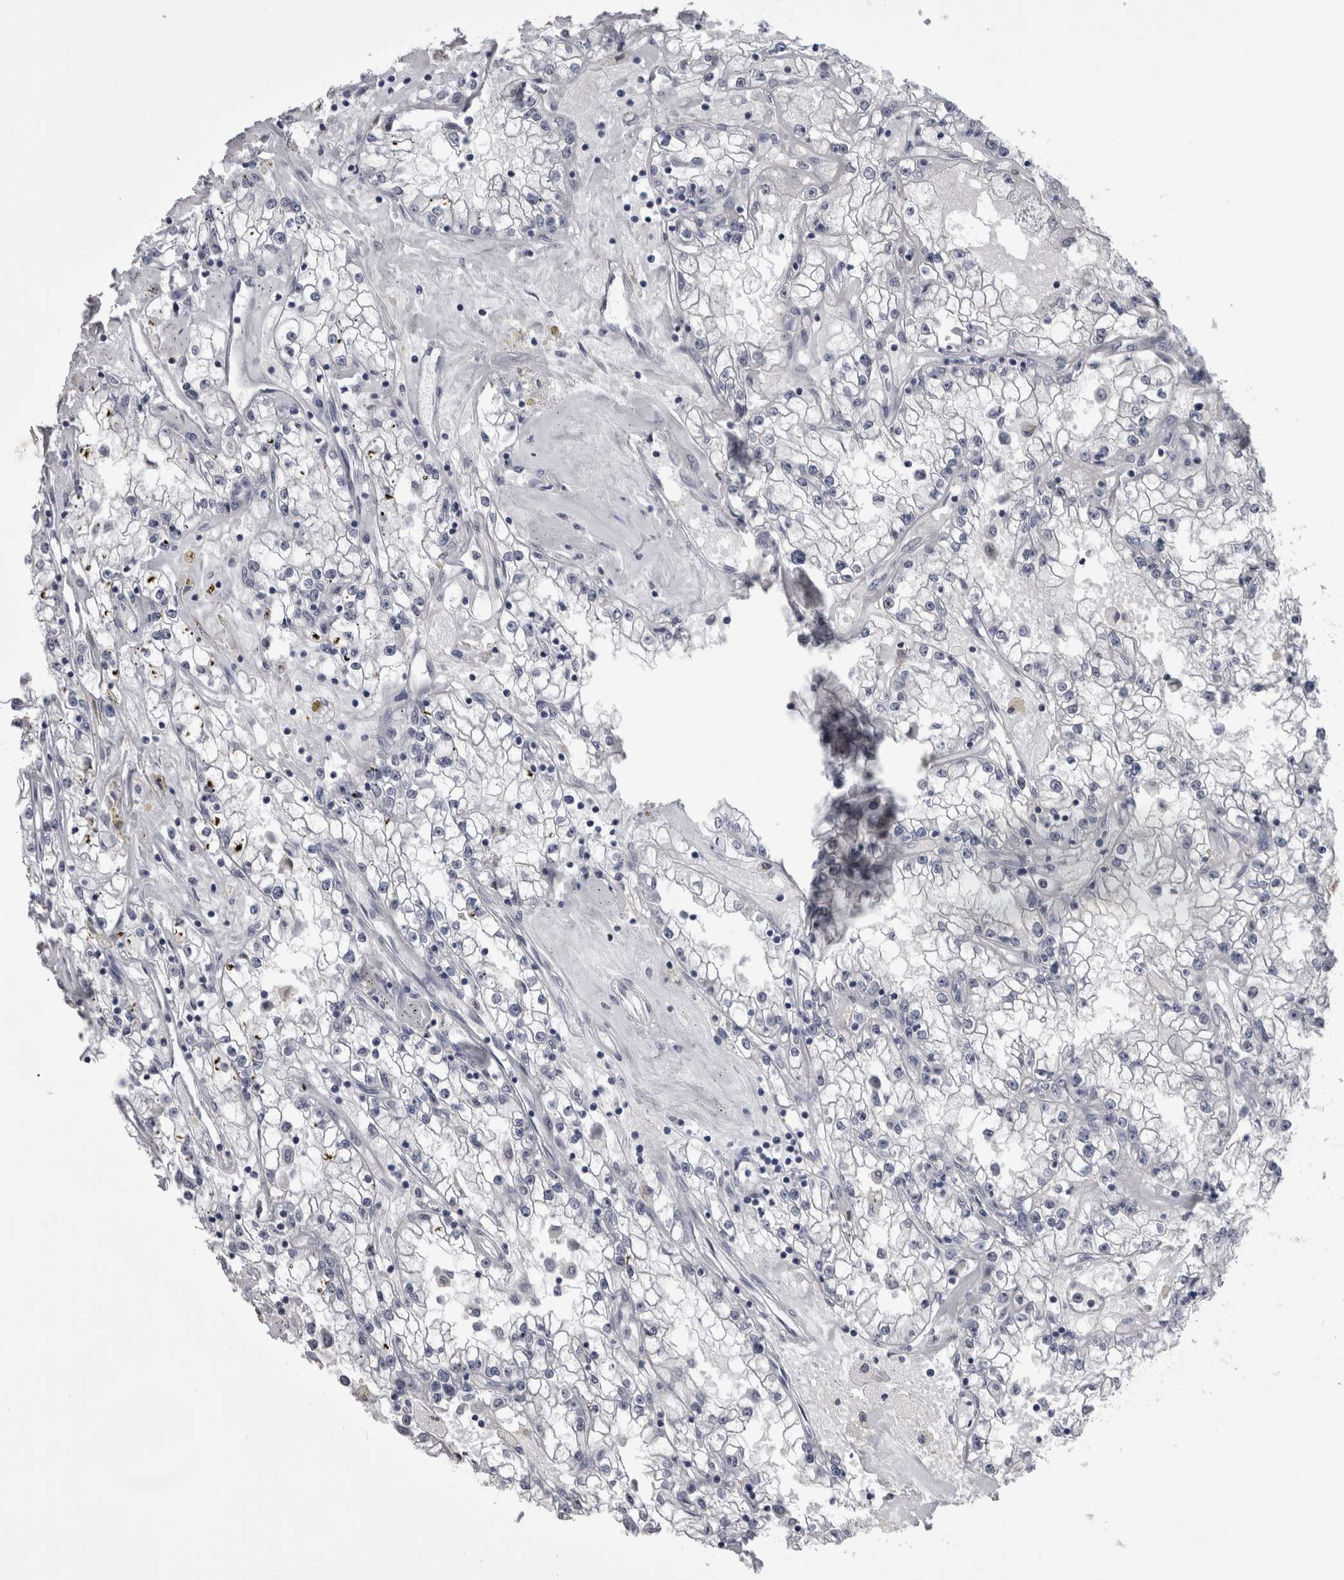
{"staining": {"intensity": "negative", "quantity": "none", "location": "none"}, "tissue": "renal cancer", "cell_type": "Tumor cells", "image_type": "cancer", "snomed": [{"axis": "morphology", "description": "Adenocarcinoma, NOS"}, {"axis": "topography", "description": "Kidney"}], "caption": "The histopathology image shows no significant expression in tumor cells of renal cancer.", "gene": "ALDH8A1", "patient": {"sex": "male", "age": 56}}